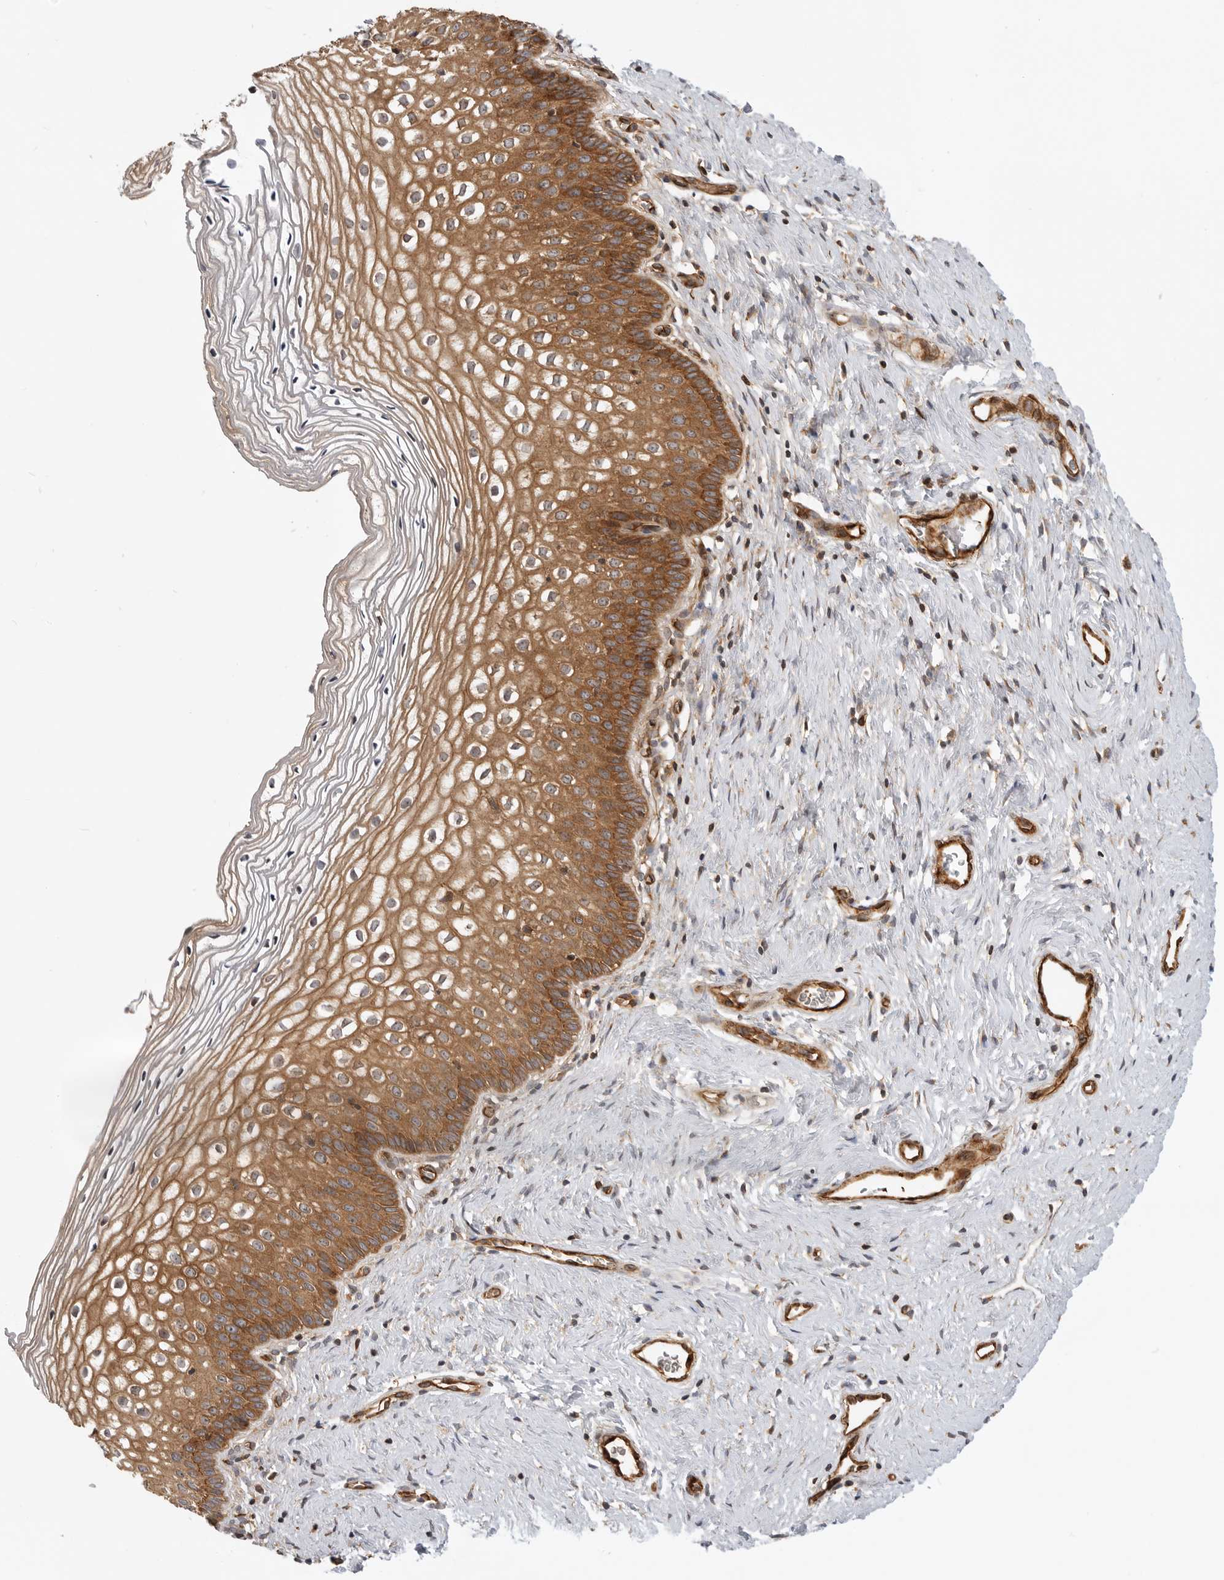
{"staining": {"intensity": "moderate", "quantity": ">75%", "location": "cytoplasmic/membranous"}, "tissue": "cervix", "cell_type": "Squamous epithelial cells", "image_type": "normal", "snomed": [{"axis": "morphology", "description": "Normal tissue, NOS"}, {"axis": "topography", "description": "Cervix"}], "caption": "Immunohistochemical staining of unremarkable human cervix displays moderate cytoplasmic/membranous protein staining in about >75% of squamous epithelial cells.", "gene": "GPATCH2", "patient": {"sex": "female", "age": 27}}